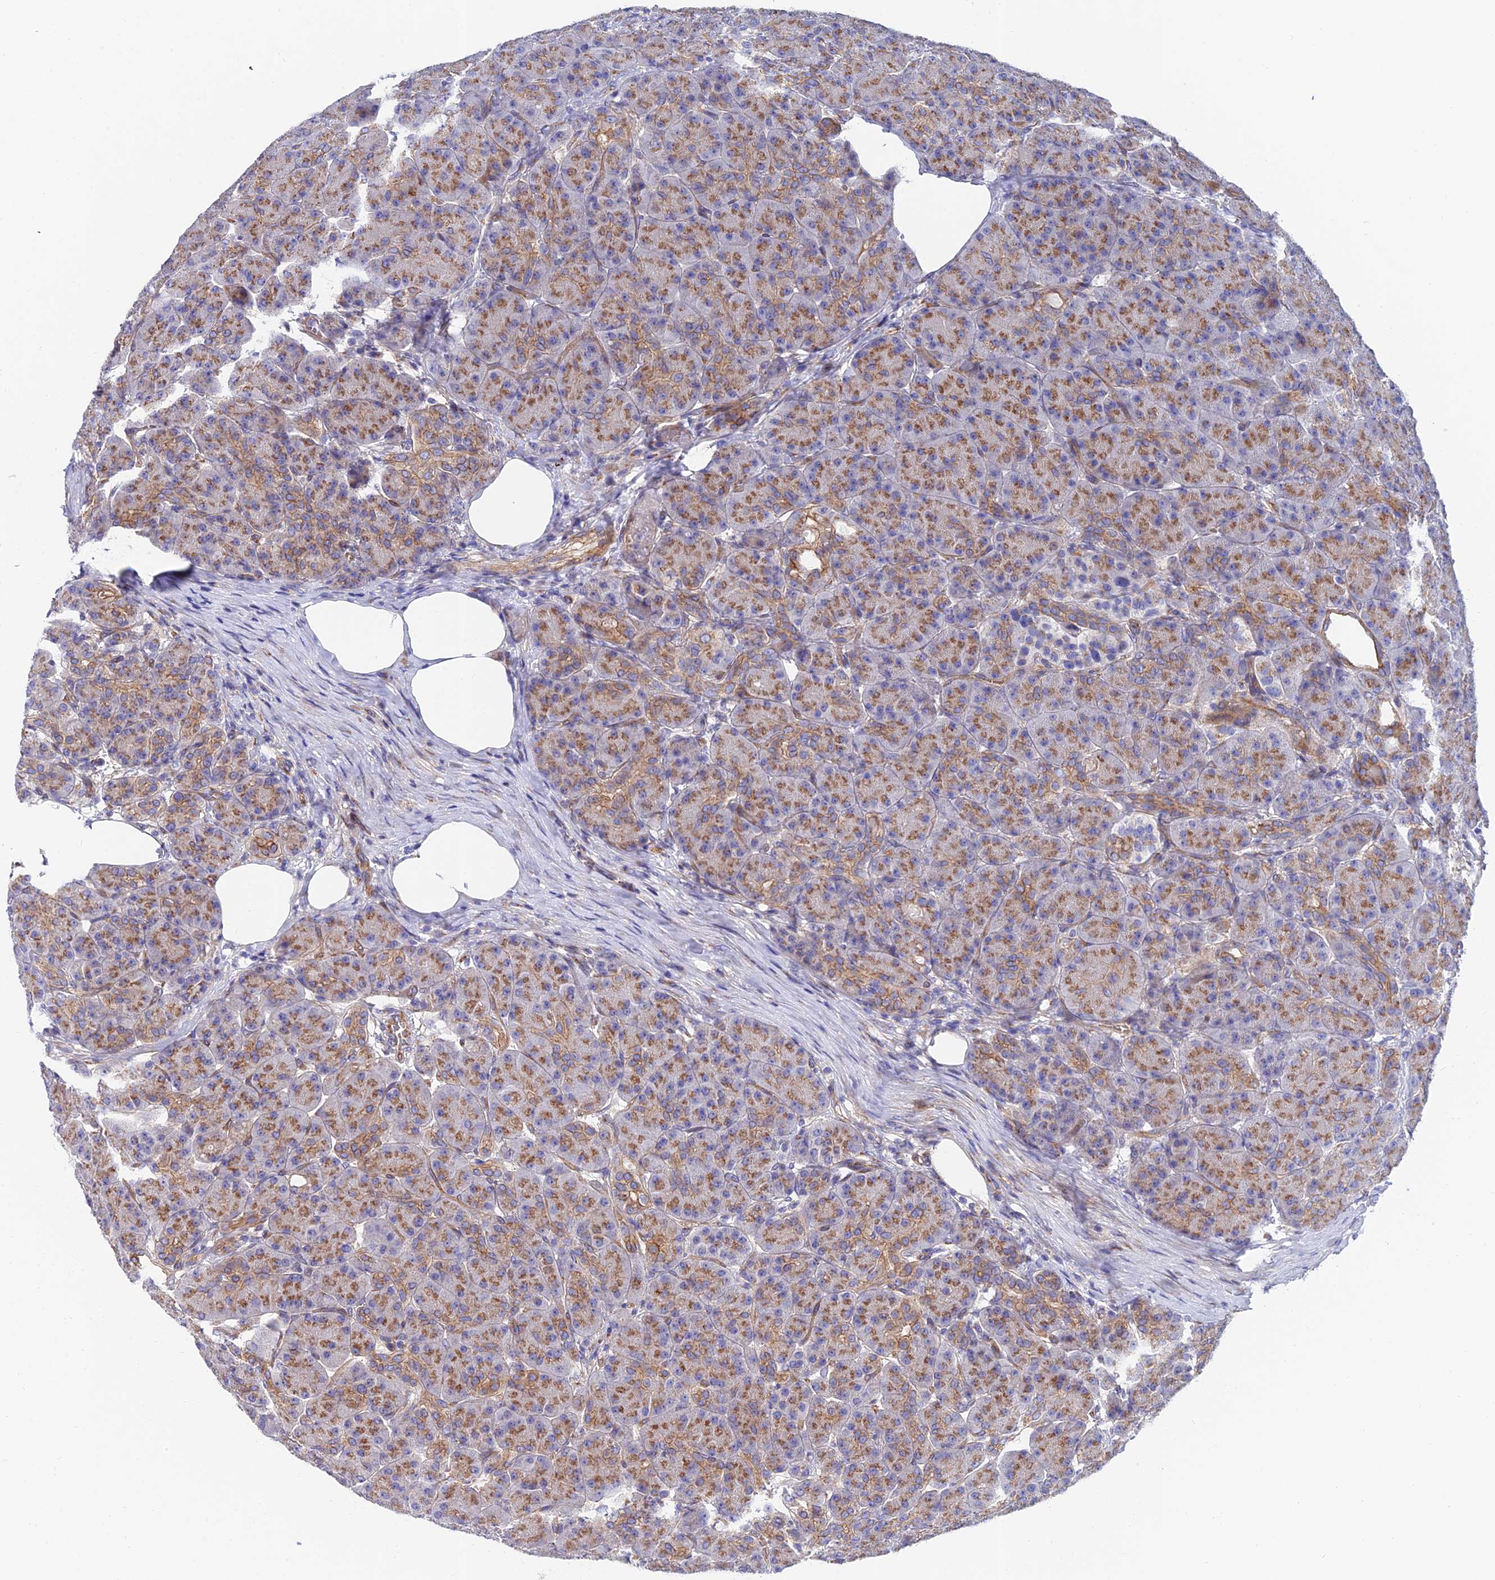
{"staining": {"intensity": "moderate", "quantity": ">75%", "location": "cytoplasmic/membranous"}, "tissue": "pancreas", "cell_type": "Exocrine glandular cells", "image_type": "normal", "snomed": [{"axis": "morphology", "description": "Normal tissue, NOS"}, {"axis": "topography", "description": "Pancreas"}], "caption": "Pancreas stained with immunohistochemistry demonstrates moderate cytoplasmic/membranous positivity in about >75% of exocrine glandular cells. (DAB (3,3'-diaminobenzidine) IHC, brown staining for protein, blue staining for nuclei).", "gene": "ADGRF3", "patient": {"sex": "male", "age": 63}}